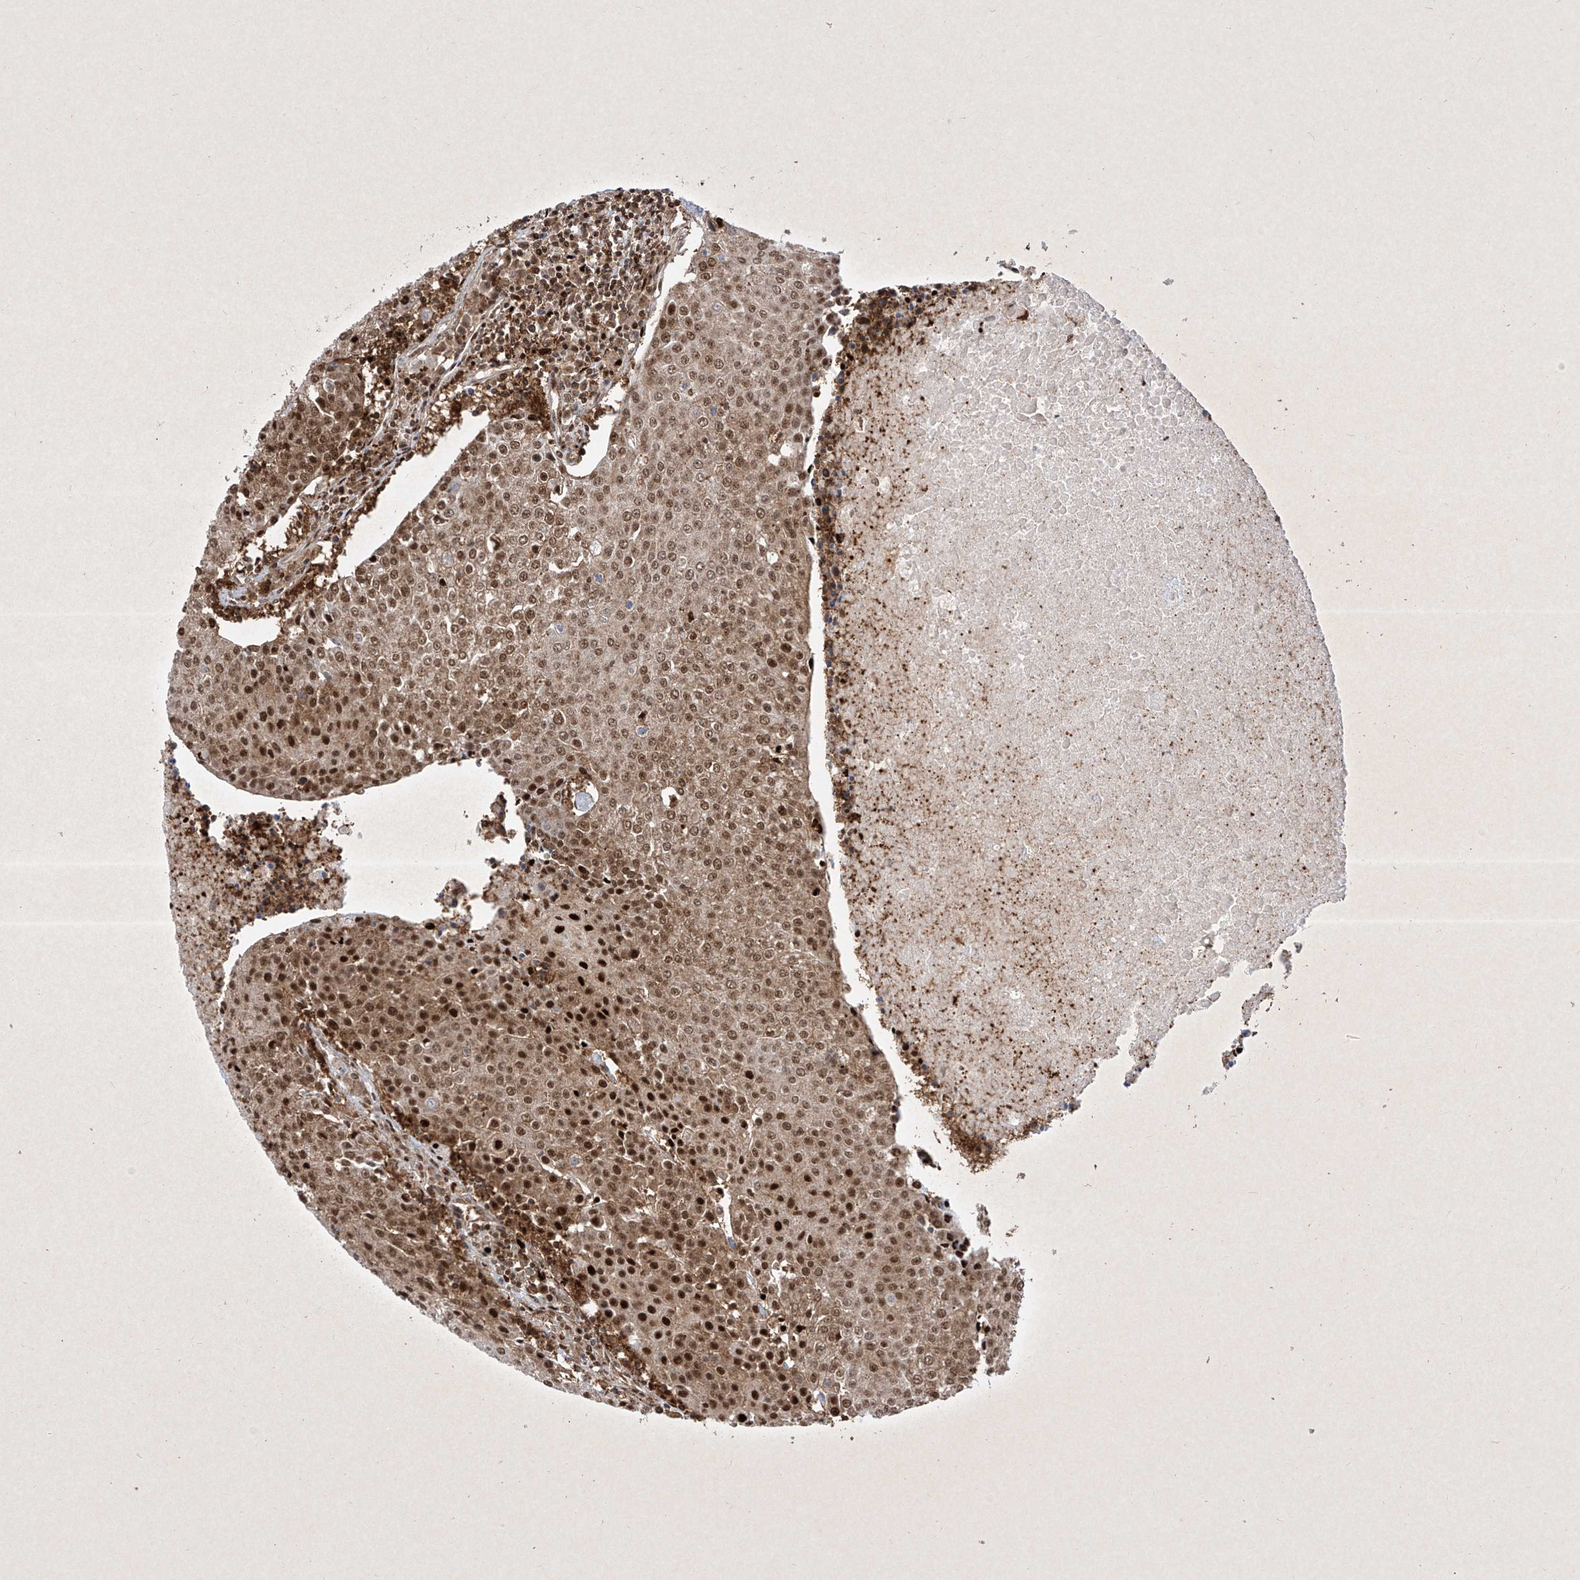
{"staining": {"intensity": "strong", "quantity": ">75%", "location": "cytoplasmic/membranous,nuclear"}, "tissue": "urothelial cancer", "cell_type": "Tumor cells", "image_type": "cancer", "snomed": [{"axis": "morphology", "description": "Urothelial carcinoma, High grade"}, {"axis": "topography", "description": "Urinary bladder"}], "caption": "A brown stain highlights strong cytoplasmic/membranous and nuclear expression of a protein in urothelial cancer tumor cells.", "gene": "PSMB10", "patient": {"sex": "female", "age": 85}}